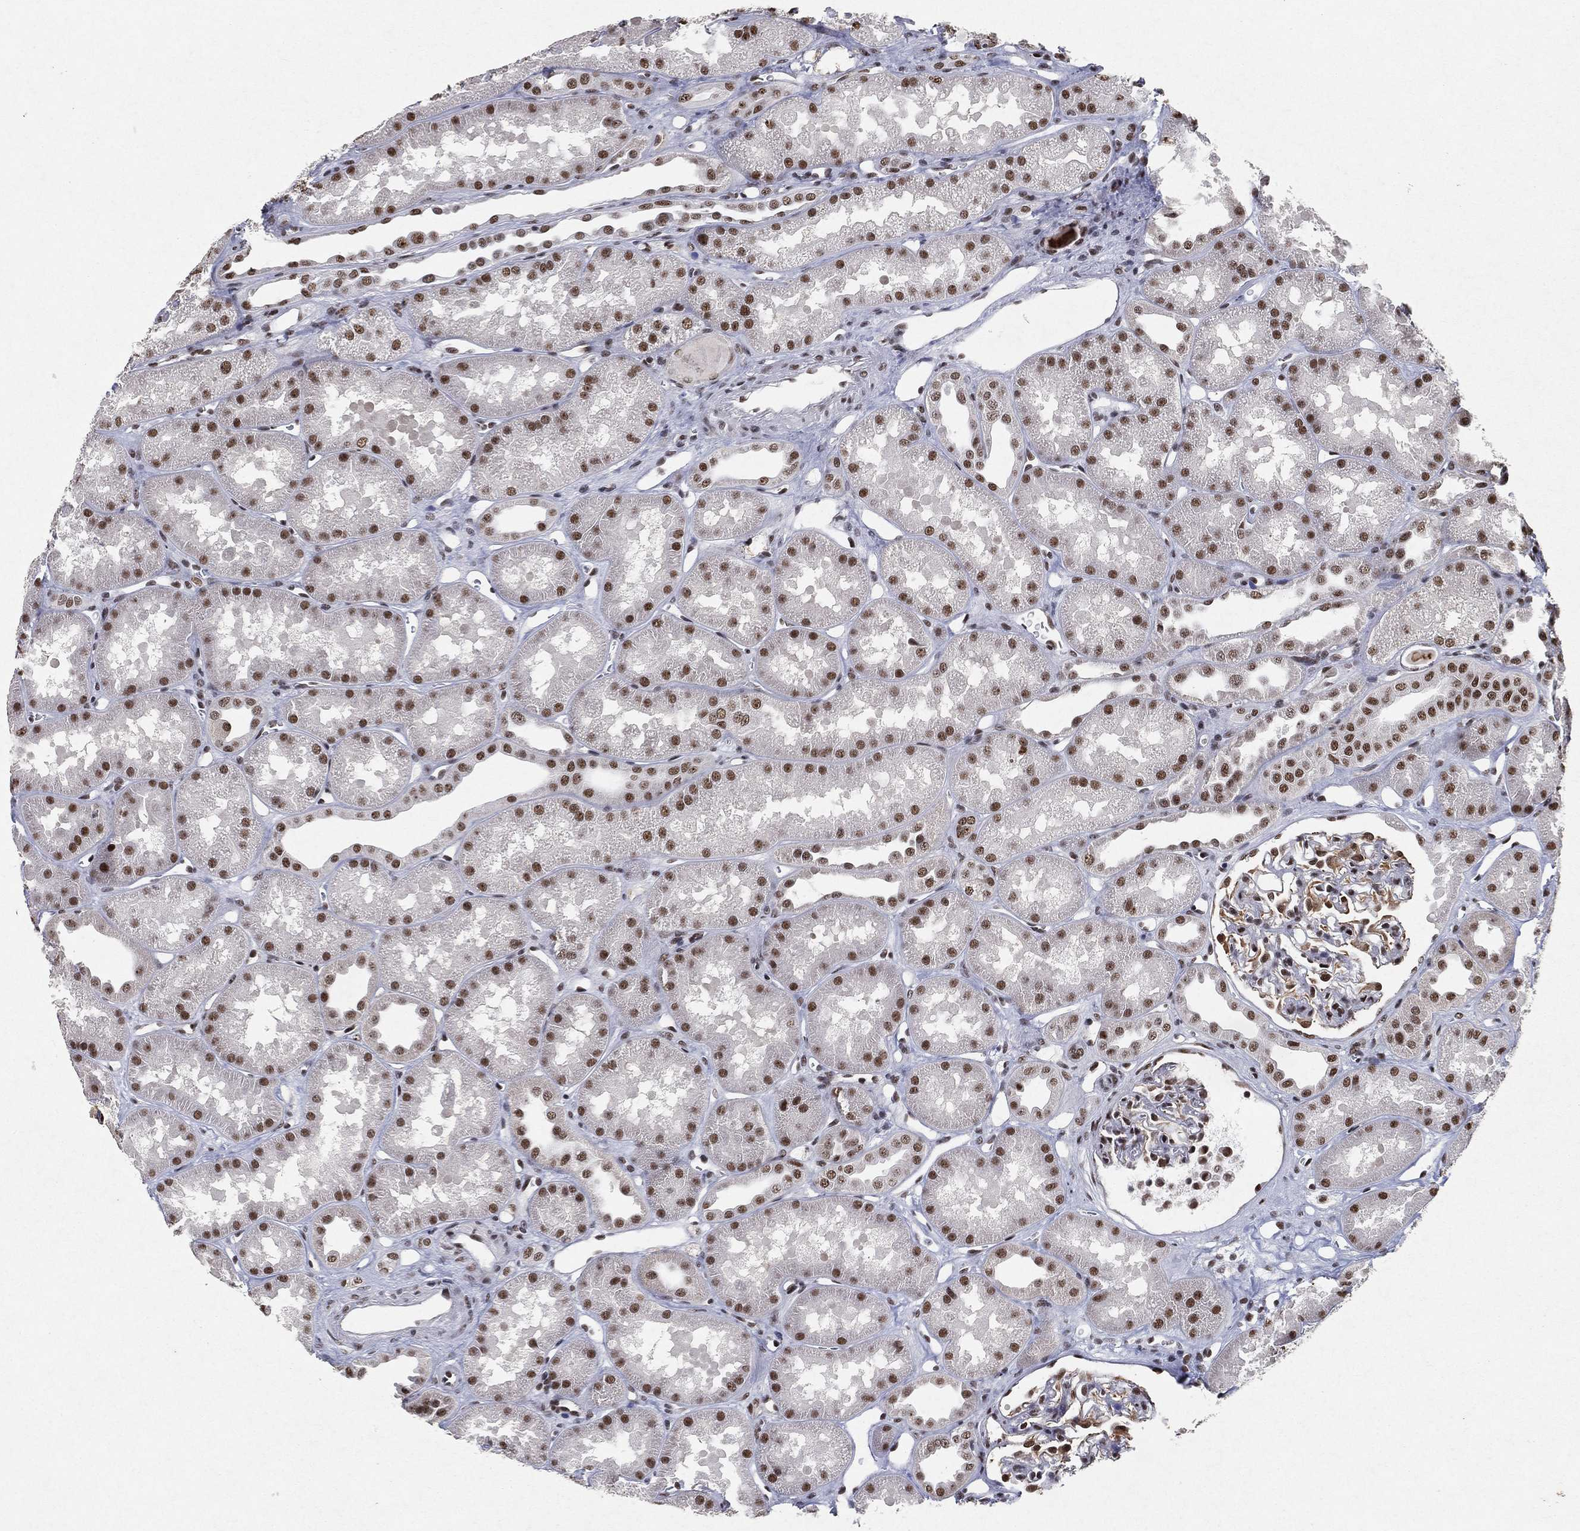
{"staining": {"intensity": "moderate", "quantity": "<25%", "location": "nuclear"}, "tissue": "kidney", "cell_type": "Cells in glomeruli", "image_type": "normal", "snomed": [{"axis": "morphology", "description": "Normal tissue, NOS"}, {"axis": "topography", "description": "Kidney"}], "caption": "Protein expression by immunohistochemistry demonstrates moderate nuclear positivity in approximately <25% of cells in glomeruli in benign kidney. (DAB (3,3'-diaminobenzidine) = brown stain, brightfield microscopy at high magnification).", "gene": "DDX27", "patient": {"sex": "male", "age": 61}}